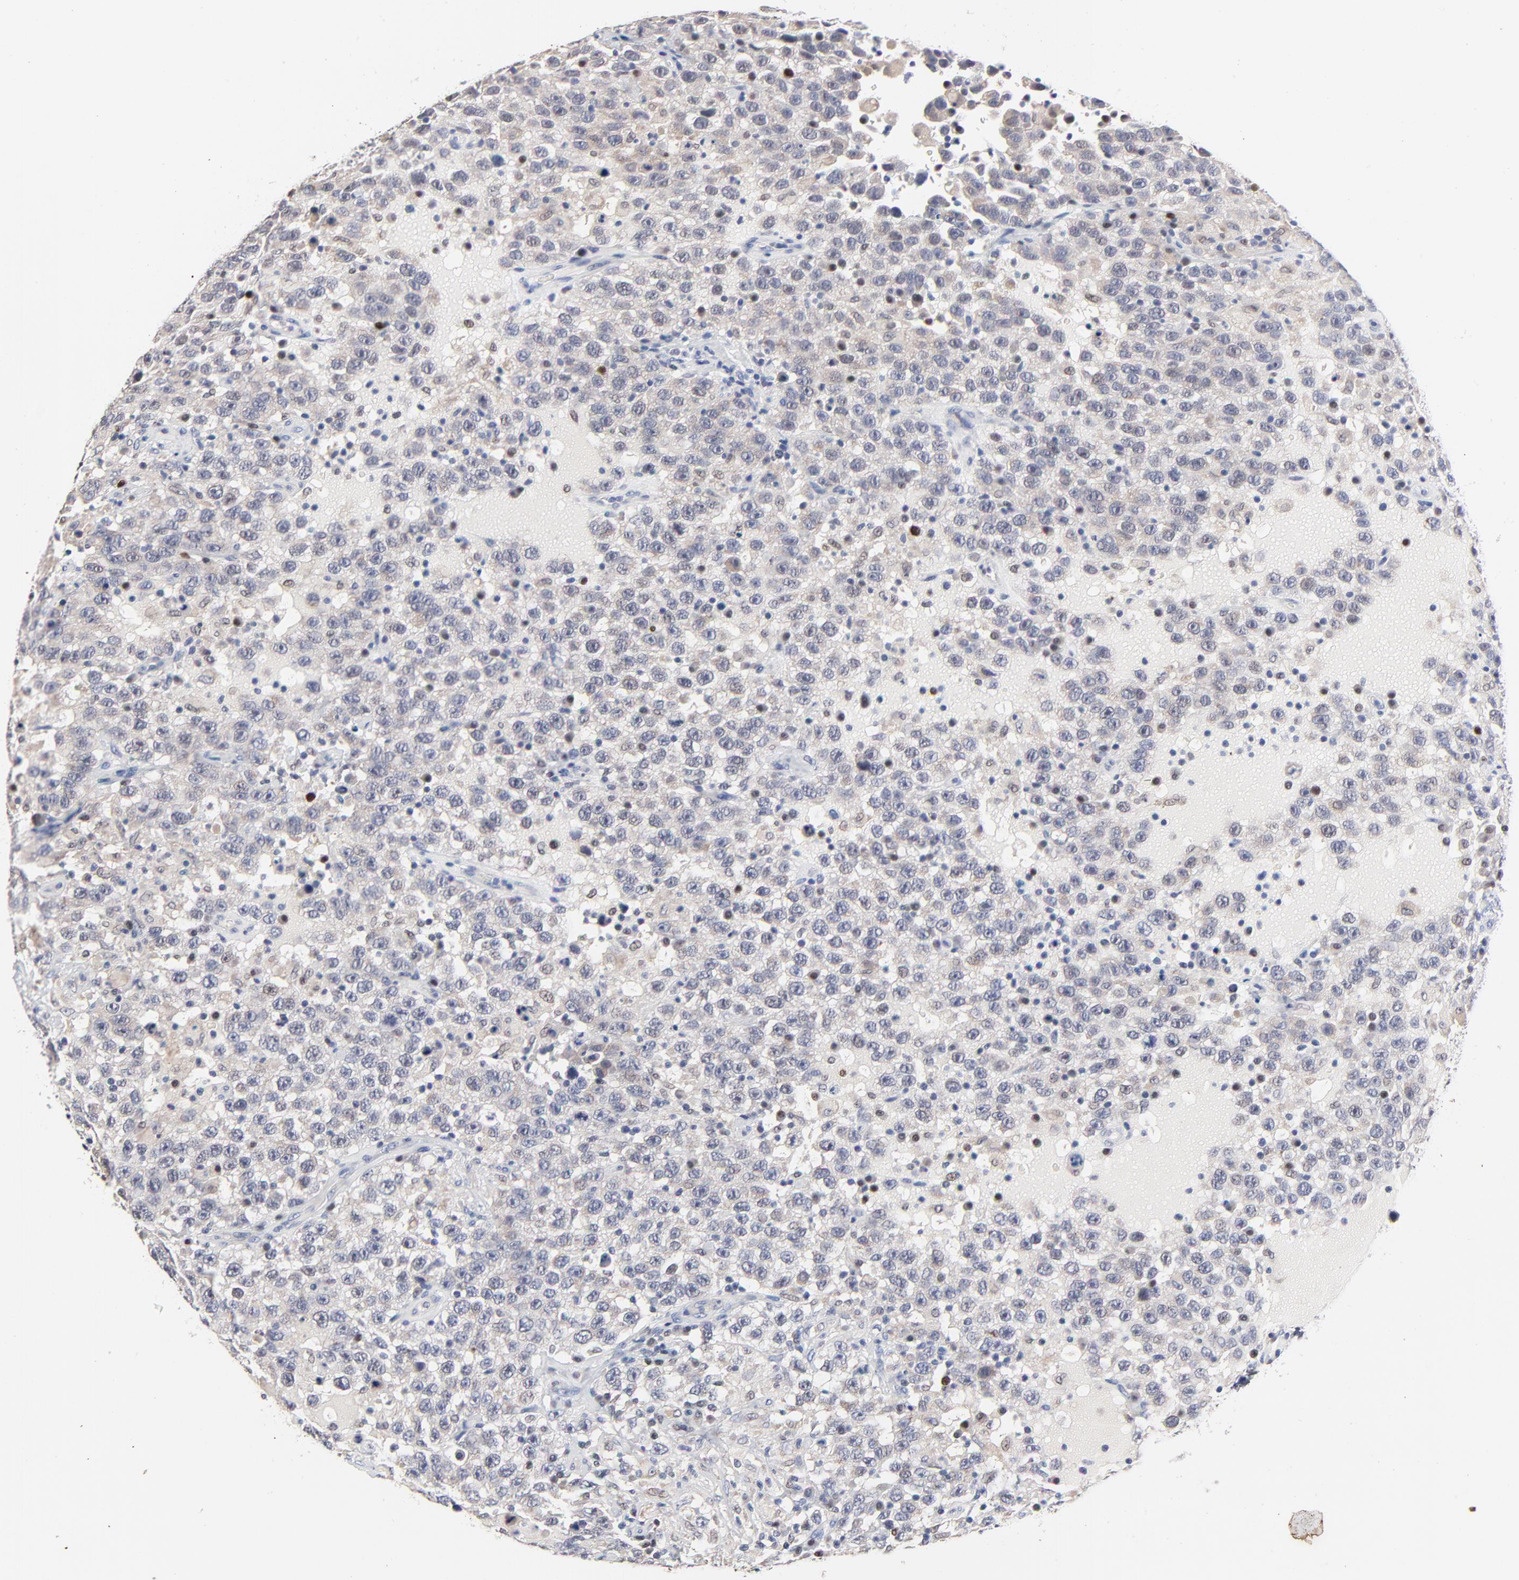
{"staining": {"intensity": "weak", "quantity": "<25%", "location": "cytoplasmic/membranous"}, "tissue": "testis cancer", "cell_type": "Tumor cells", "image_type": "cancer", "snomed": [{"axis": "morphology", "description": "Seminoma, NOS"}, {"axis": "topography", "description": "Testis"}], "caption": "A histopathology image of testis cancer (seminoma) stained for a protein demonstrates no brown staining in tumor cells.", "gene": "AADAC", "patient": {"sex": "male", "age": 41}}